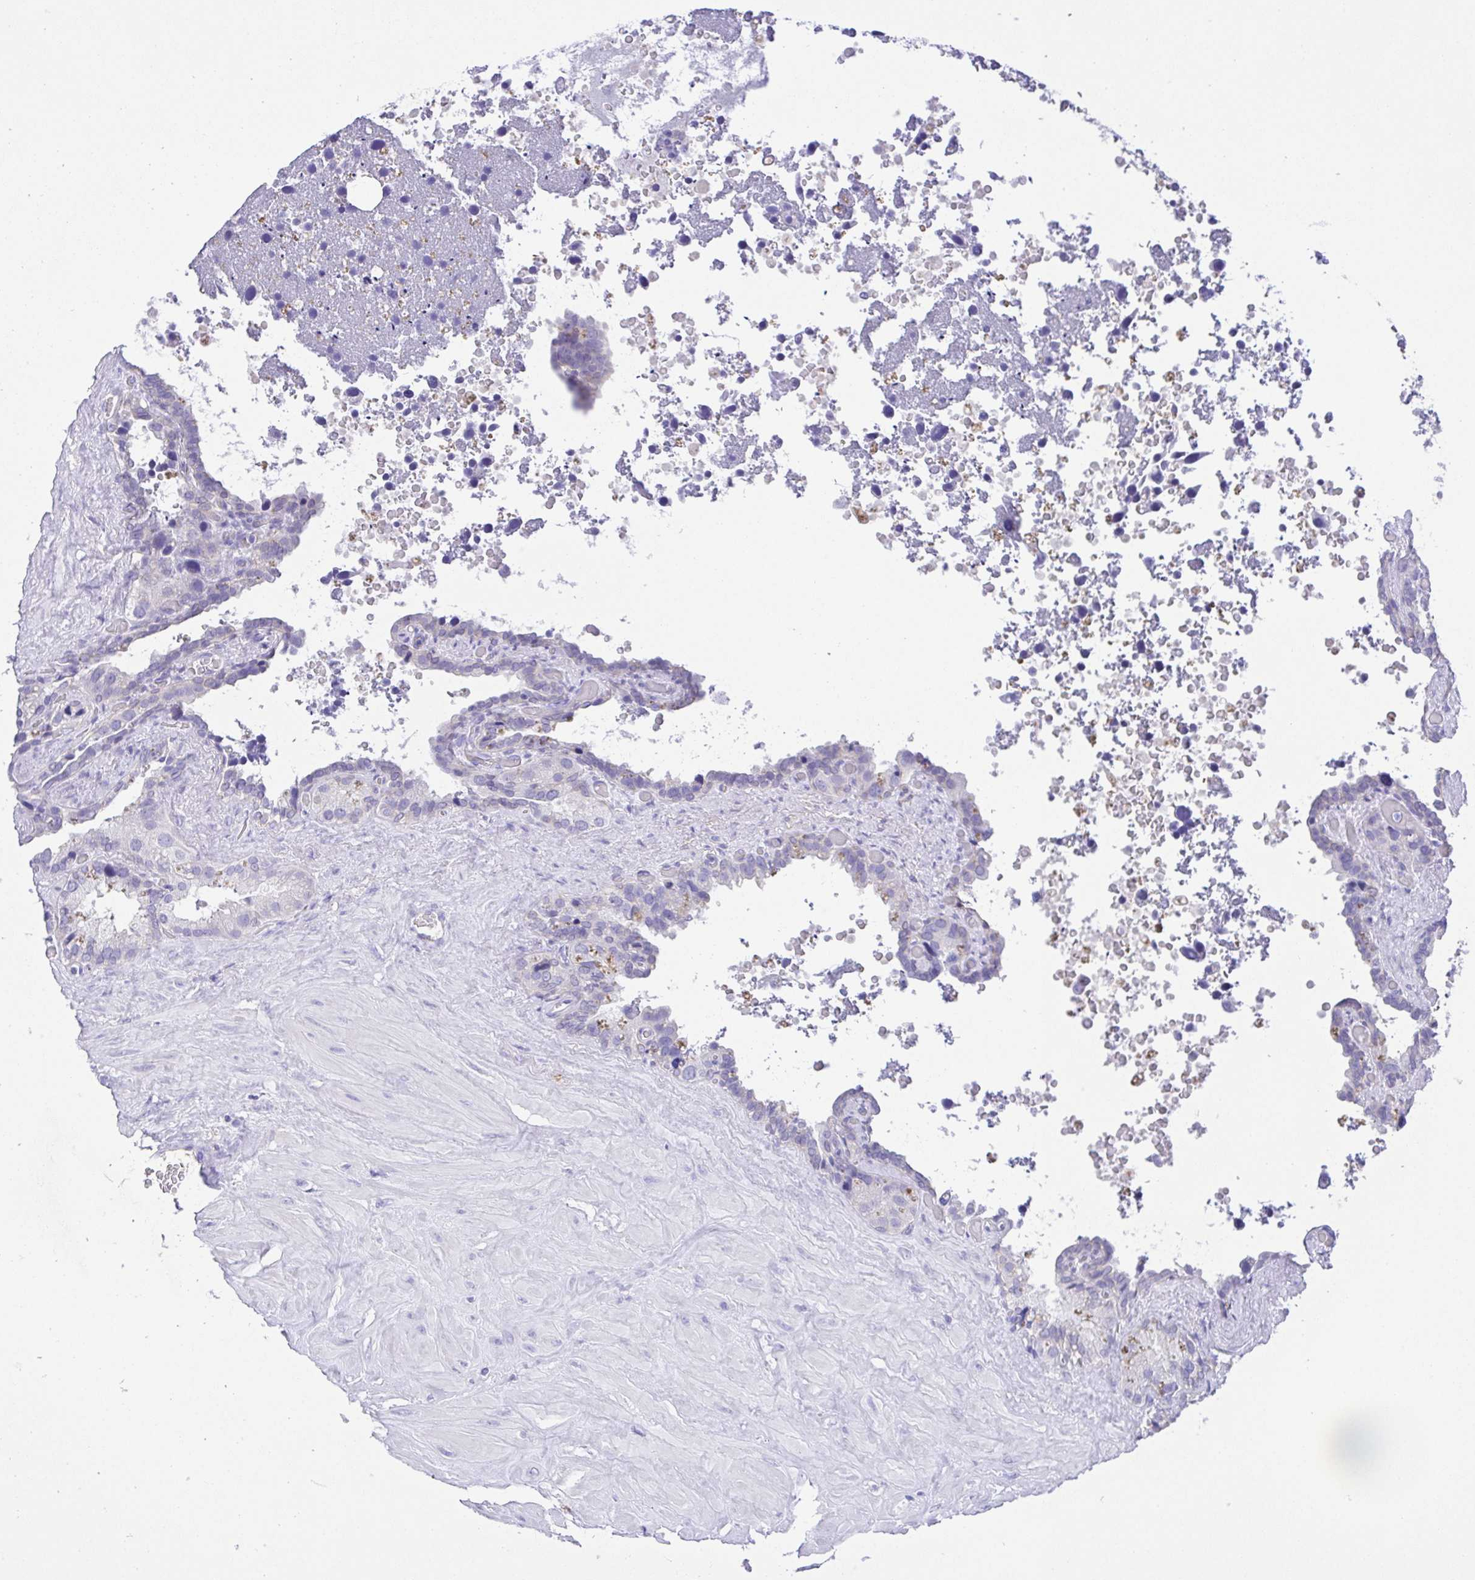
{"staining": {"intensity": "negative", "quantity": "none", "location": "none"}, "tissue": "seminal vesicle", "cell_type": "Glandular cells", "image_type": "normal", "snomed": [{"axis": "morphology", "description": "Normal tissue, NOS"}, {"axis": "topography", "description": "Seminal veicle"}], "caption": "Immunohistochemistry (IHC) image of benign seminal vesicle stained for a protein (brown), which displays no positivity in glandular cells. (DAB immunohistochemistry visualized using brightfield microscopy, high magnification).", "gene": "SPATA4", "patient": {"sex": "male", "age": 60}}